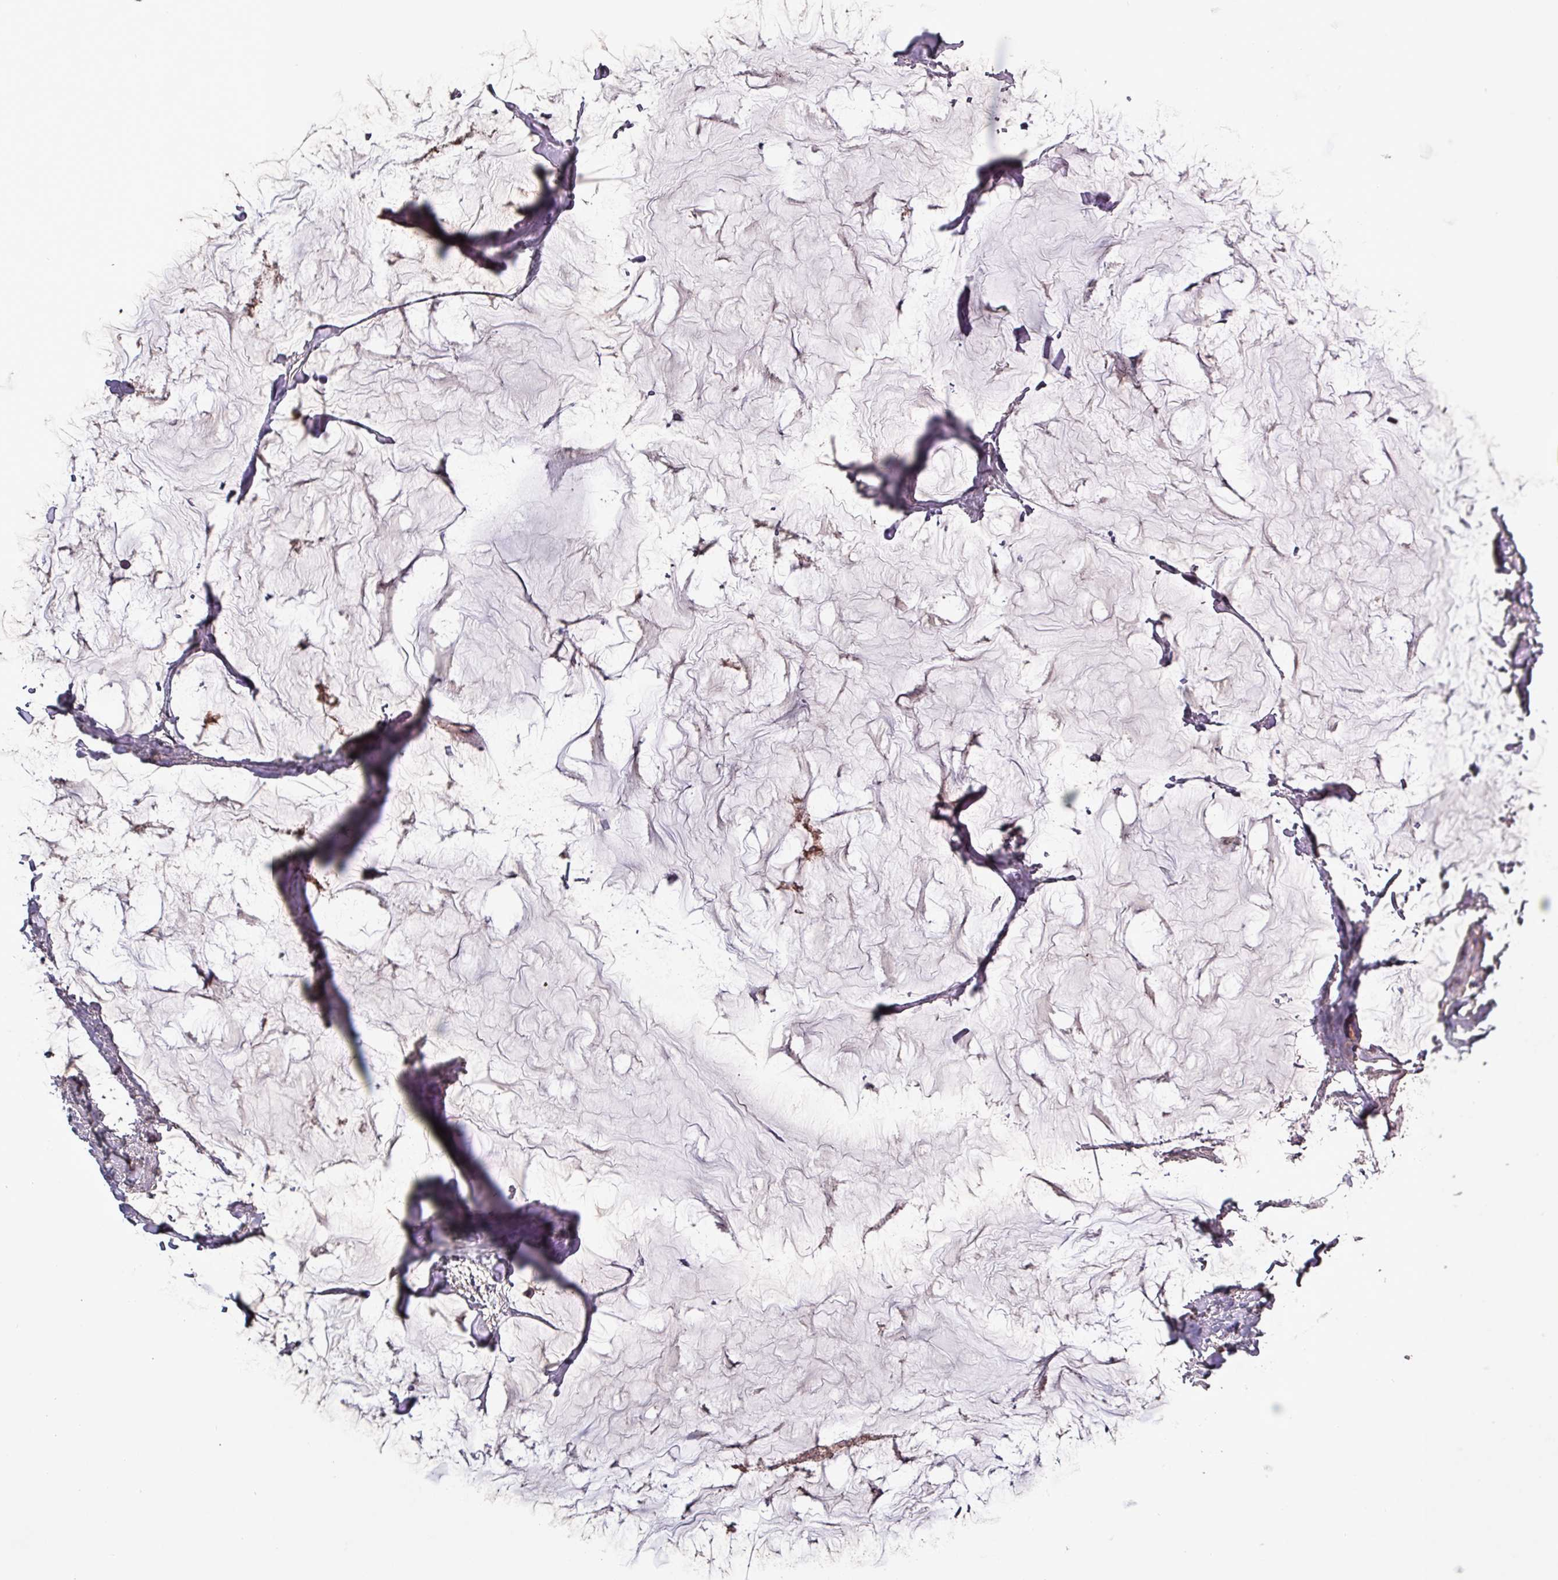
{"staining": {"intensity": "negative", "quantity": "none", "location": "none"}, "tissue": "breast cancer", "cell_type": "Tumor cells", "image_type": "cancer", "snomed": [{"axis": "morphology", "description": "Duct carcinoma"}, {"axis": "topography", "description": "Breast"}], "caption": "An IHC photomicrograph of breast cancer (intraductal carcinoma) is shown. There is no staining in tumor cells of breast cancer (intraductal carcinoma).", "gene": "HTRA4", "patient": {"sex": "female", "age": 93}}